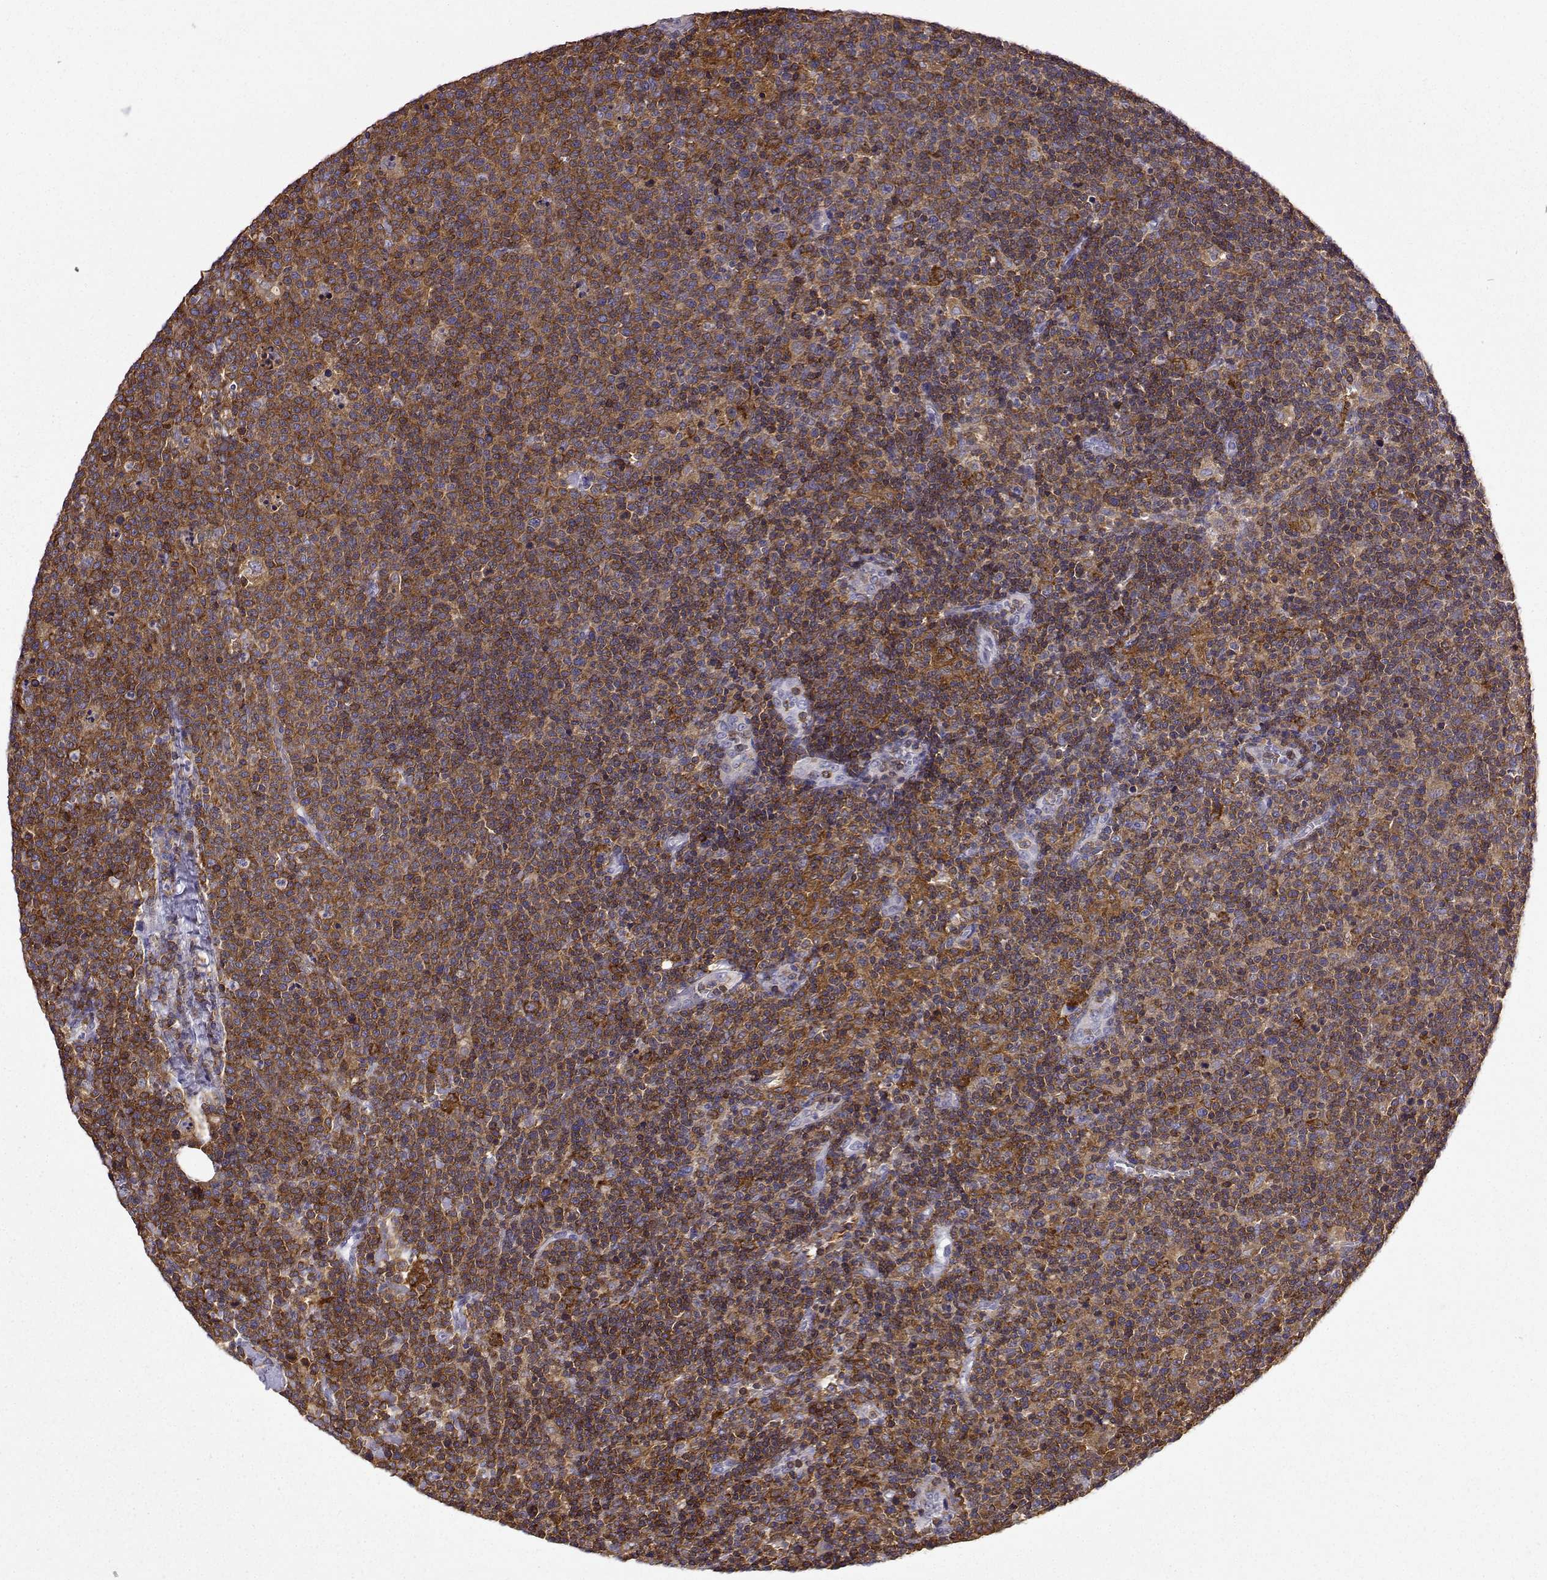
{"staining": {"intensity": "strong", "quantity": ">75%", "location": "cytoplasmic/membranous"}, "tissue": "lymphoma", "cell_type": "Tumor cells", "image_type": "cancer", "snomed": [{"axis": "morphology", "description": "Malignant lymphoma, non-Hodgkin's type, High grade"}, {"axis": "topography", "description": "Lymph node"}], "caption": "Lymphoma tissue displays strong cytoplasmic/membranous staining in approximately >75% of tumor cells Ihc stains the protein in brown and the nuclei are stained blue.", "gene": "DOCK10", "patient": {"sex": "male", "age": 61}}